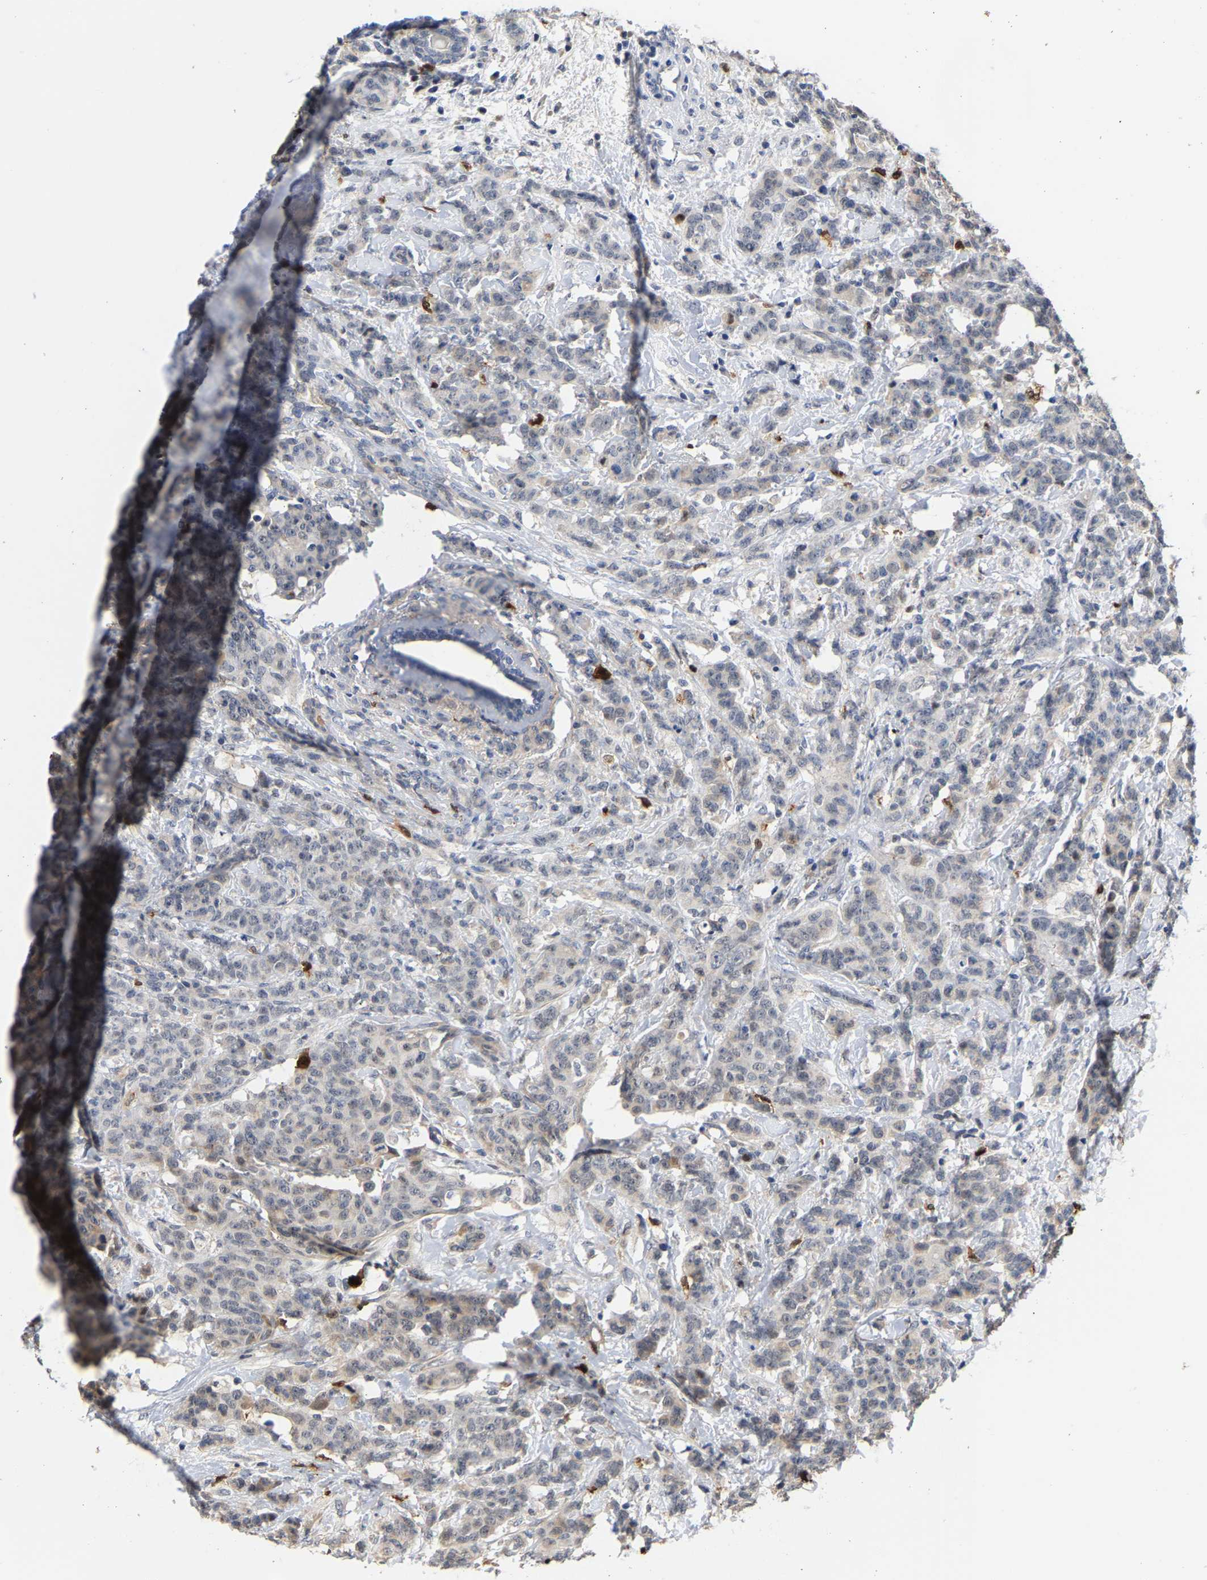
{"staining": {"intensity": "weak", "quantity": "<25%", "location": "cytoplasmic/membranous"}, "tissue": "breast cancer", "cell_type": "Tumor cells", "image_type": "cancer", "snomed": [{"axis": "morphology", "description": "Normal tissue, NOS"}, {"axis": "morphology", "description": "Duct carcinoma"}, {"axis": "topography", "description": "Breast"}], "caption": "Immunohistochemical staining of intraductal carcinoma (breast) displays no significant expression in tumor cells. (DAB (3,3'-diaminobenzidine) immunohistochemistry visualized using brightfield microscopy, high magnification).", "gene": "TDRD7", "patient": {"sex": "female", "age": 40}}